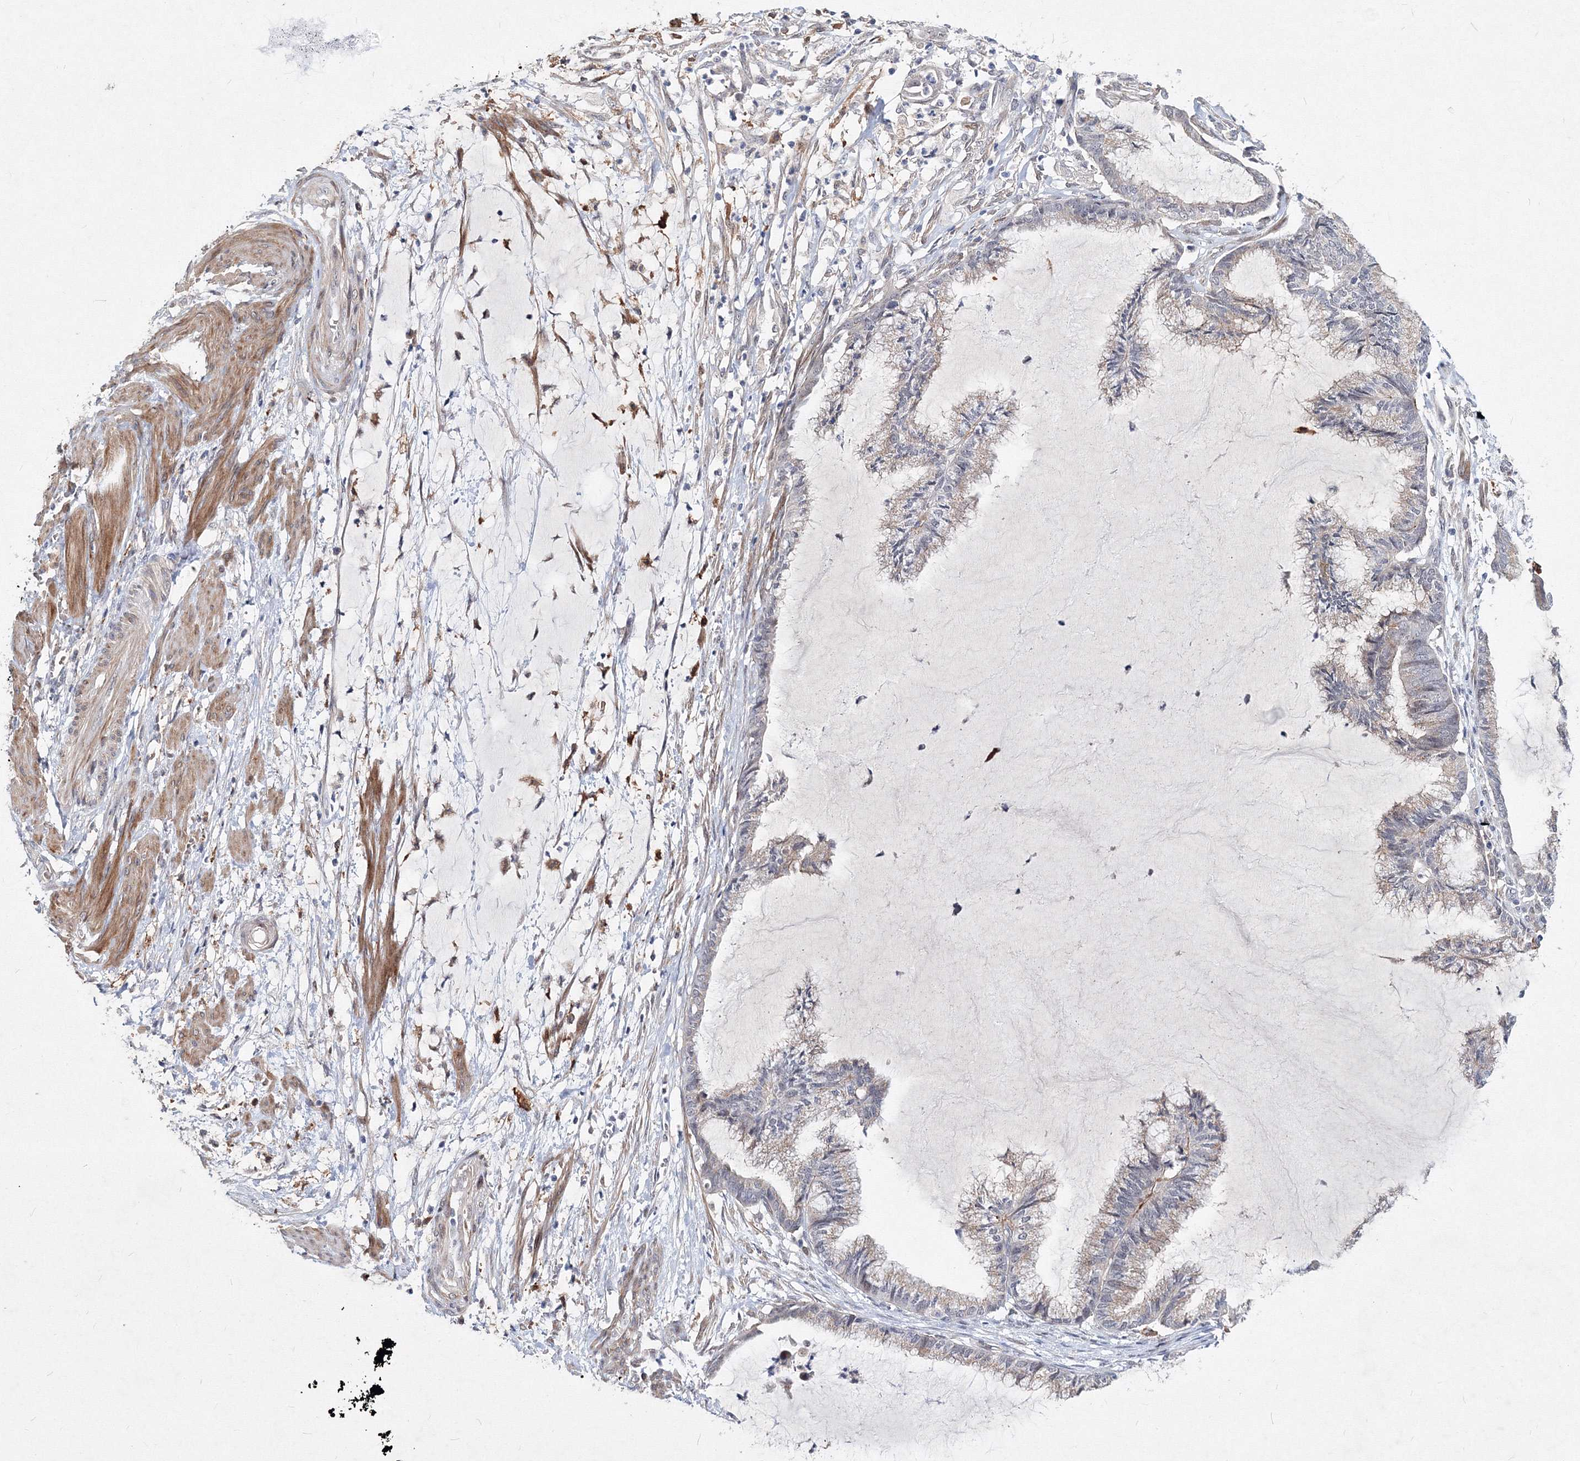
{"staining": {"intensity": "weak", "quantity": "25%-75%", "location": "cytoplasmic/membranous"}, "tissue": "endometrial cancer", "cell_type": "Tumor cells", "image_type": "cancer", "snomed": [{"axis": "morphology", "description": "Adenocarcinoma, NOS"}, {"axis": "topography", "description": "Endometrium"}], "caption": "A brown stain highlights weak cytoplasmic/membranous positivity of a protein in human endometrial cancer (adenocarcinoma) tumor cells. (Brightfield microscopy of DAB IHC at high magnification).", "gene": "C11orf52", "patient": {"sex": "female", "age": 86}}